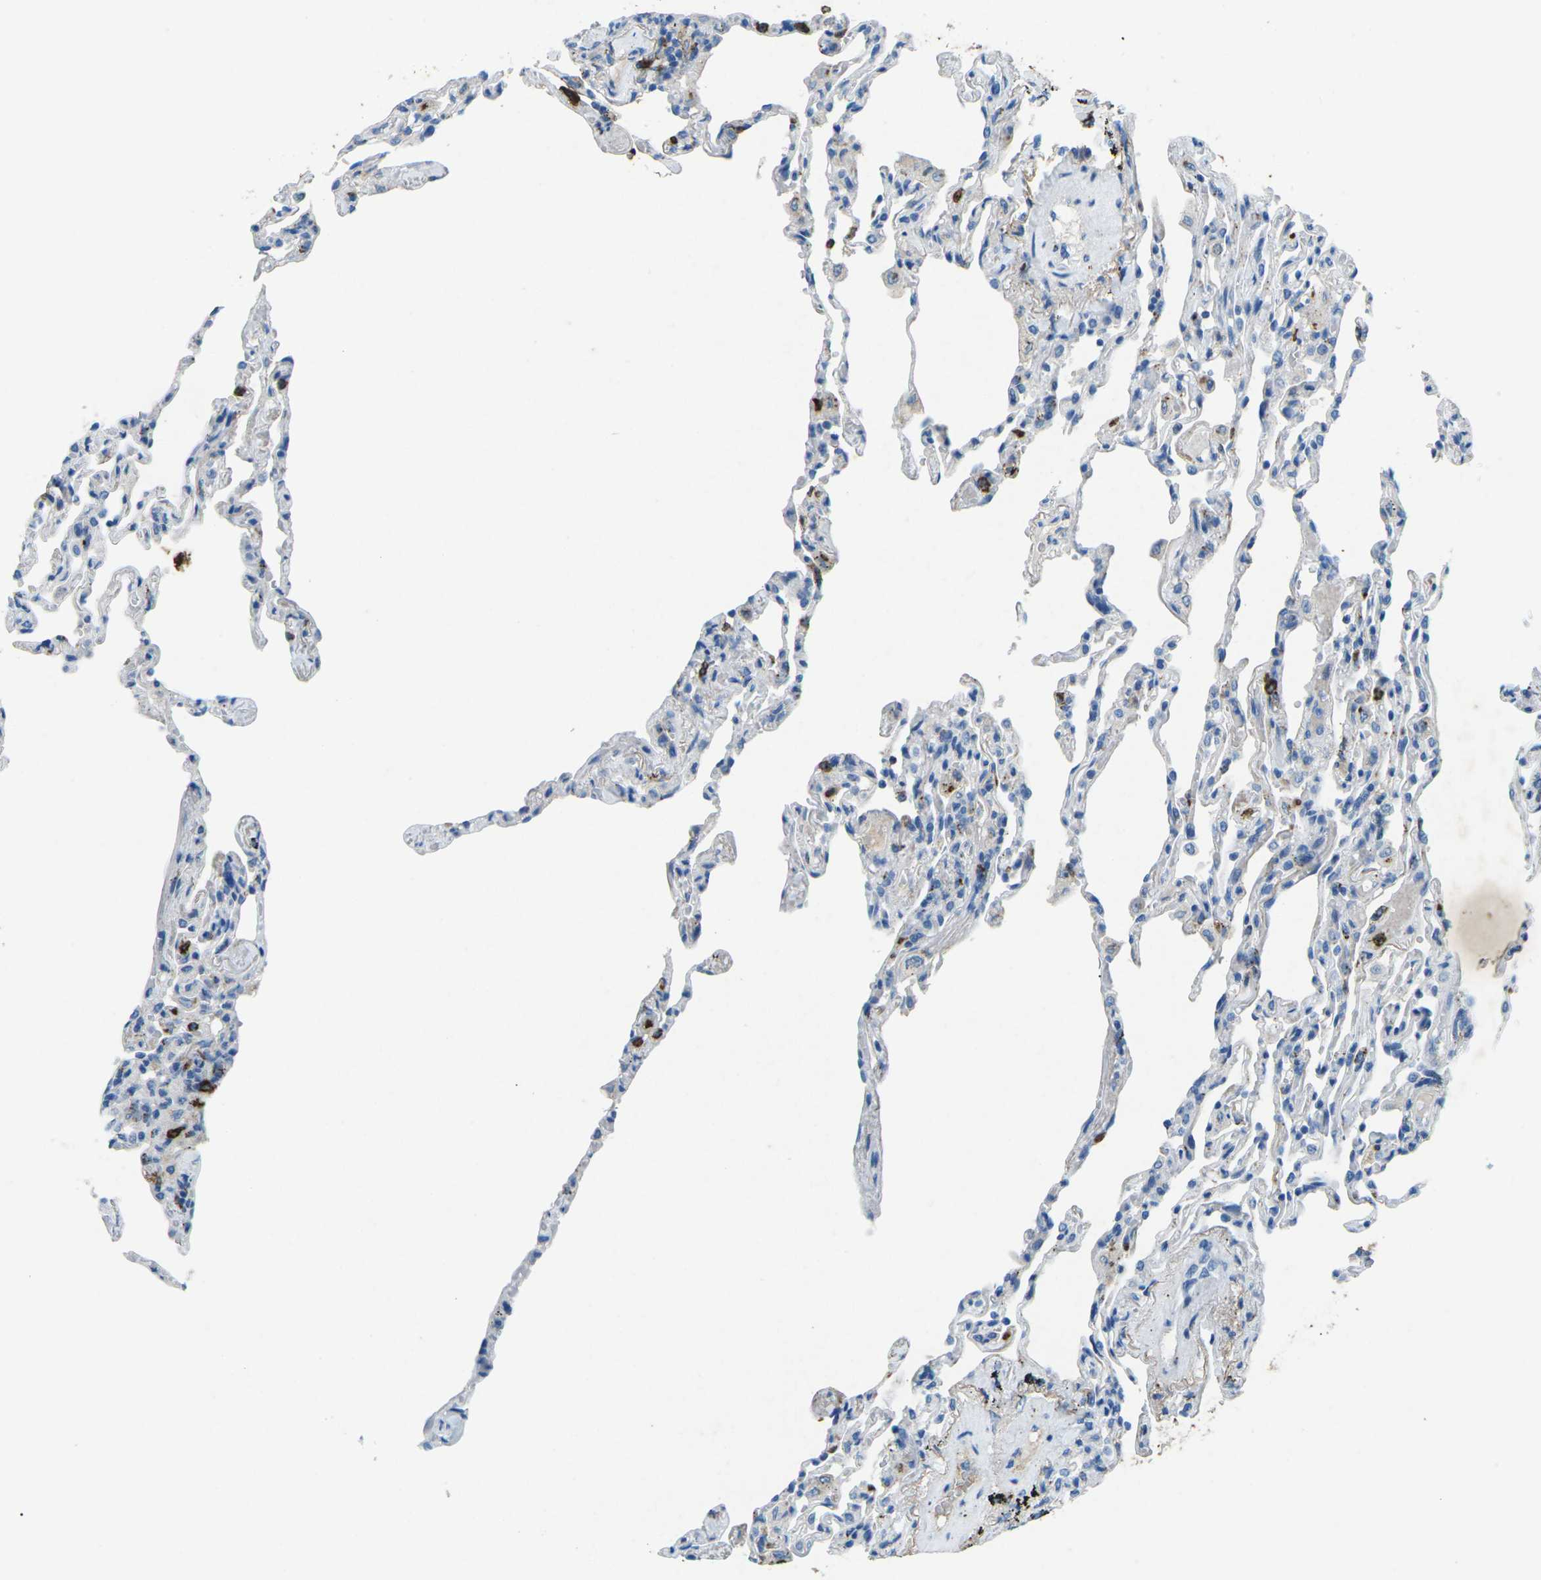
{"staining": {"intensity": "strong", "quantity": "<25%", "location": "cytoplasmic/membranous"}, "tissue": "lung", "cell_type": "Alveolar cells", "image_type": "normal", "snomed": [{"axis": "morphology", "description": "Normal tissue, NOS"}, {"axis": "topography", "description": "Lung"}], "caption": "Immunohistochemistry photomicrograph of normal lung: human lung stained using IHC shows medium levels of strong protein expression localized specifically in the cytoplasmic/membranous of alveolar cells, appearing as a cytoplasmic/membranous brown color.", "gene": "CTAGE1", "patient": {"sex": "male", "age": 59}}